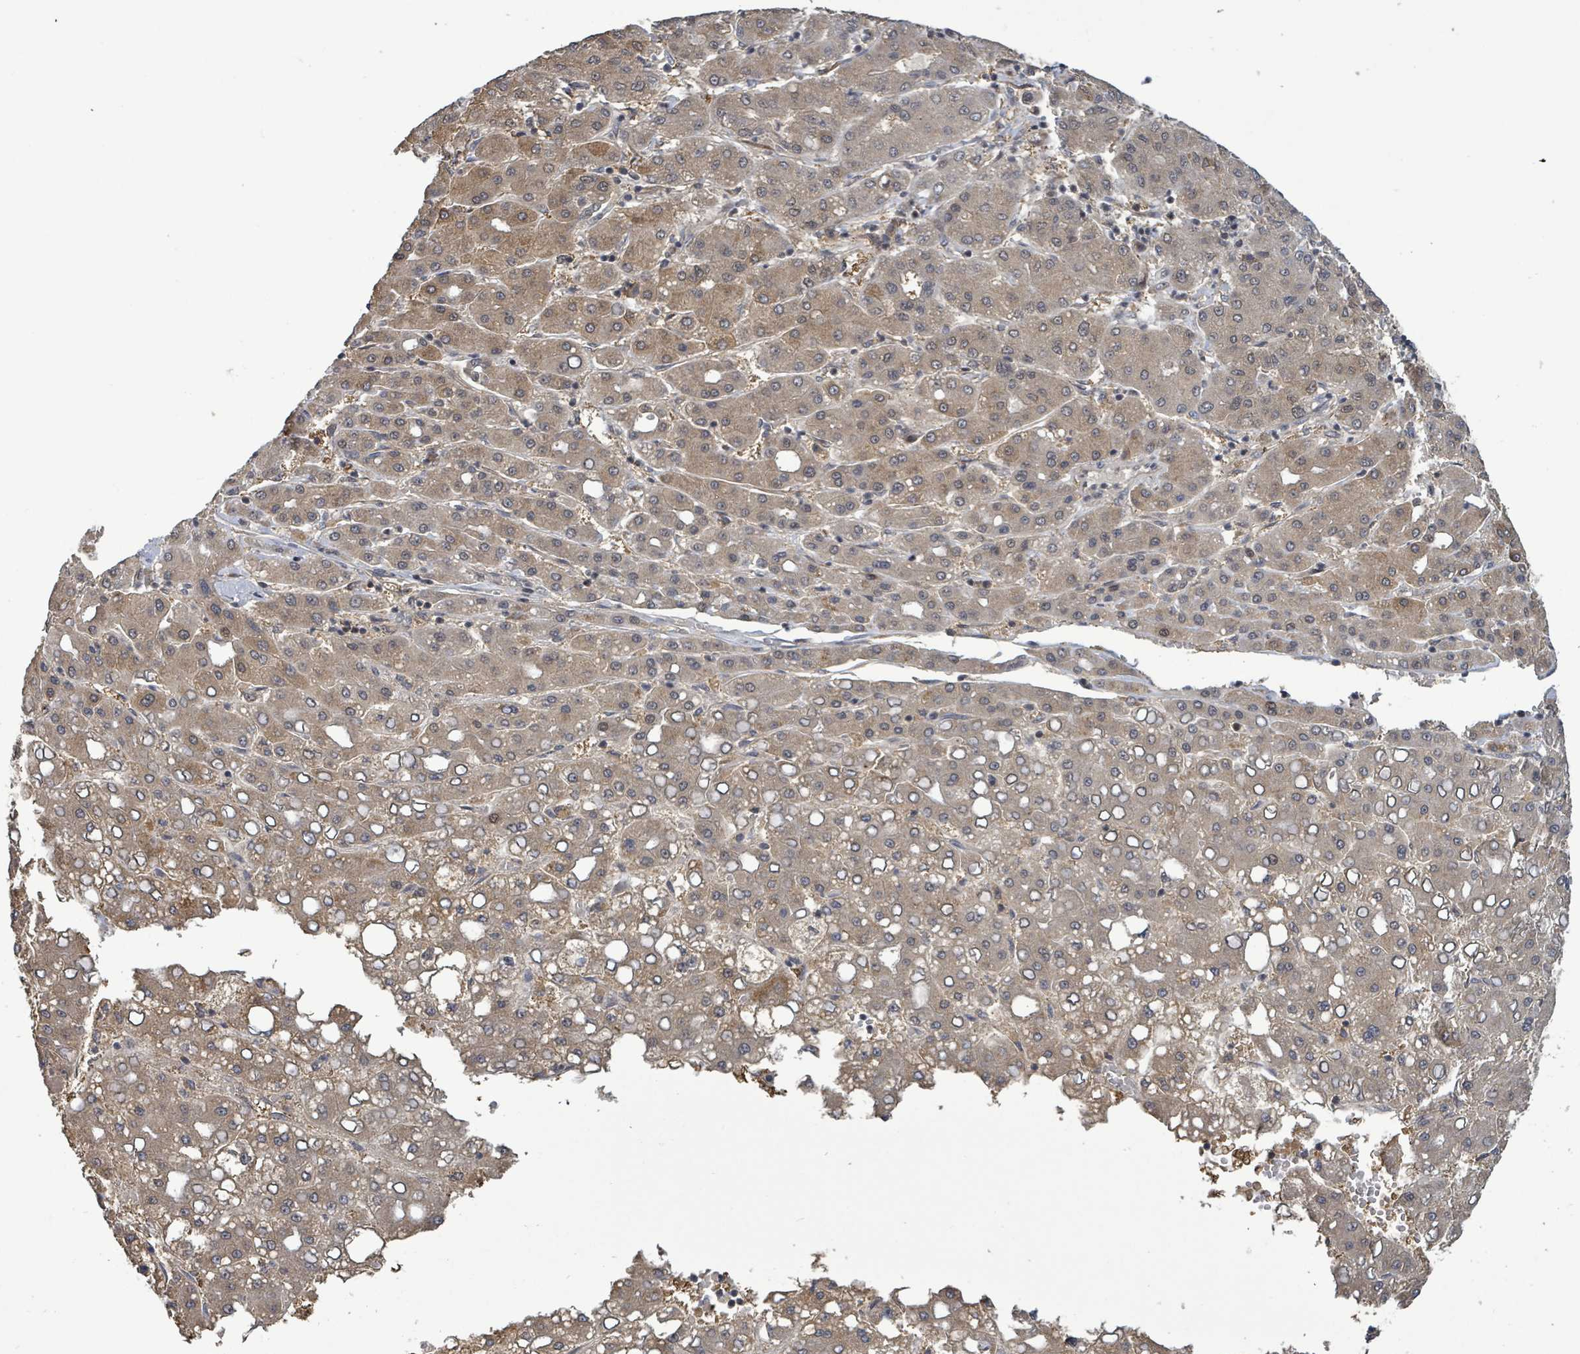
{"staining": {"intensity": "moderate", "quantity": ">75%", "location": "cytoplasmic/membranous"}, "tissue": "liver cancer", "cell_type": "Tumor cells", "image_type": "cancer", "snomed": [{"axis": "morphology", "description": "Carcinoma, Hepatocellular, NOS"}, {"axis": "topography", "description": "Liver"}], "caption": "Liver cancer stained with immunohistochemistry (IHC) shows moderate cytoplasmic/membranous positivity in about >75% of tumor cells.", "gene": "FBXO6", "patient": {"sex": "male", "age": 65}}